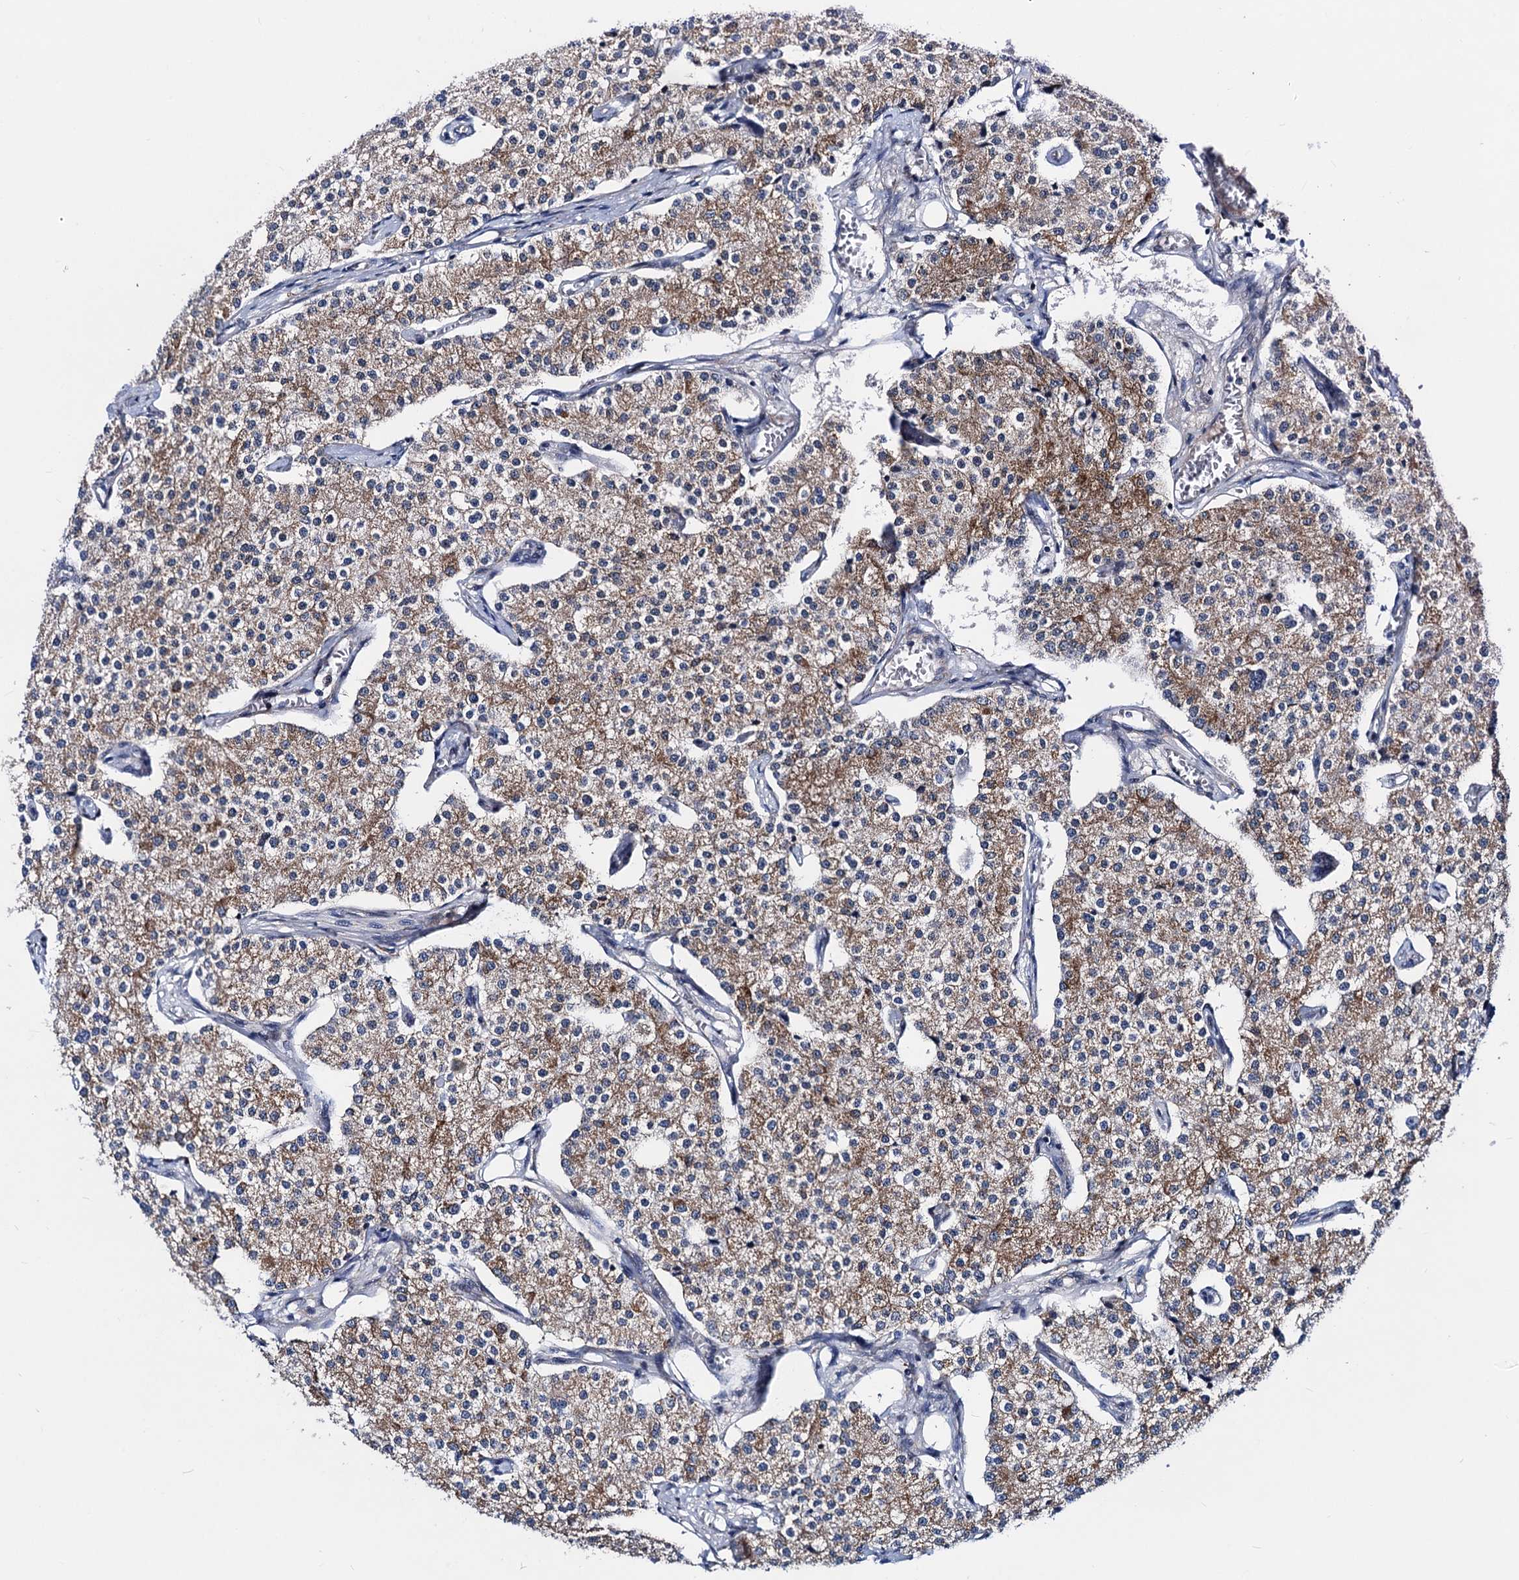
{"staining": {"intensity": "moderate", "quantity": "25%-75%", "location": "cytoplasmic/membranous"}, "tissue": "carcinoid", "cell_type": "Tumor cells", "image_type": "cancer", "snomed": [{"axis": "morphology", "description": "Carcinoid, malignant, NOS"}, {"axis": "topography", "description": "Colon"}], "caption": "High-power microscopy captured an immunohistochemistry (IHC) photomicrograph of carcinoid (malignant), revealing moderate cytoplasmic/membranous staining in about 25%-75% of tumor cells.", "gene": "COA4", "patient": {"sex": "female", "age": 52}}